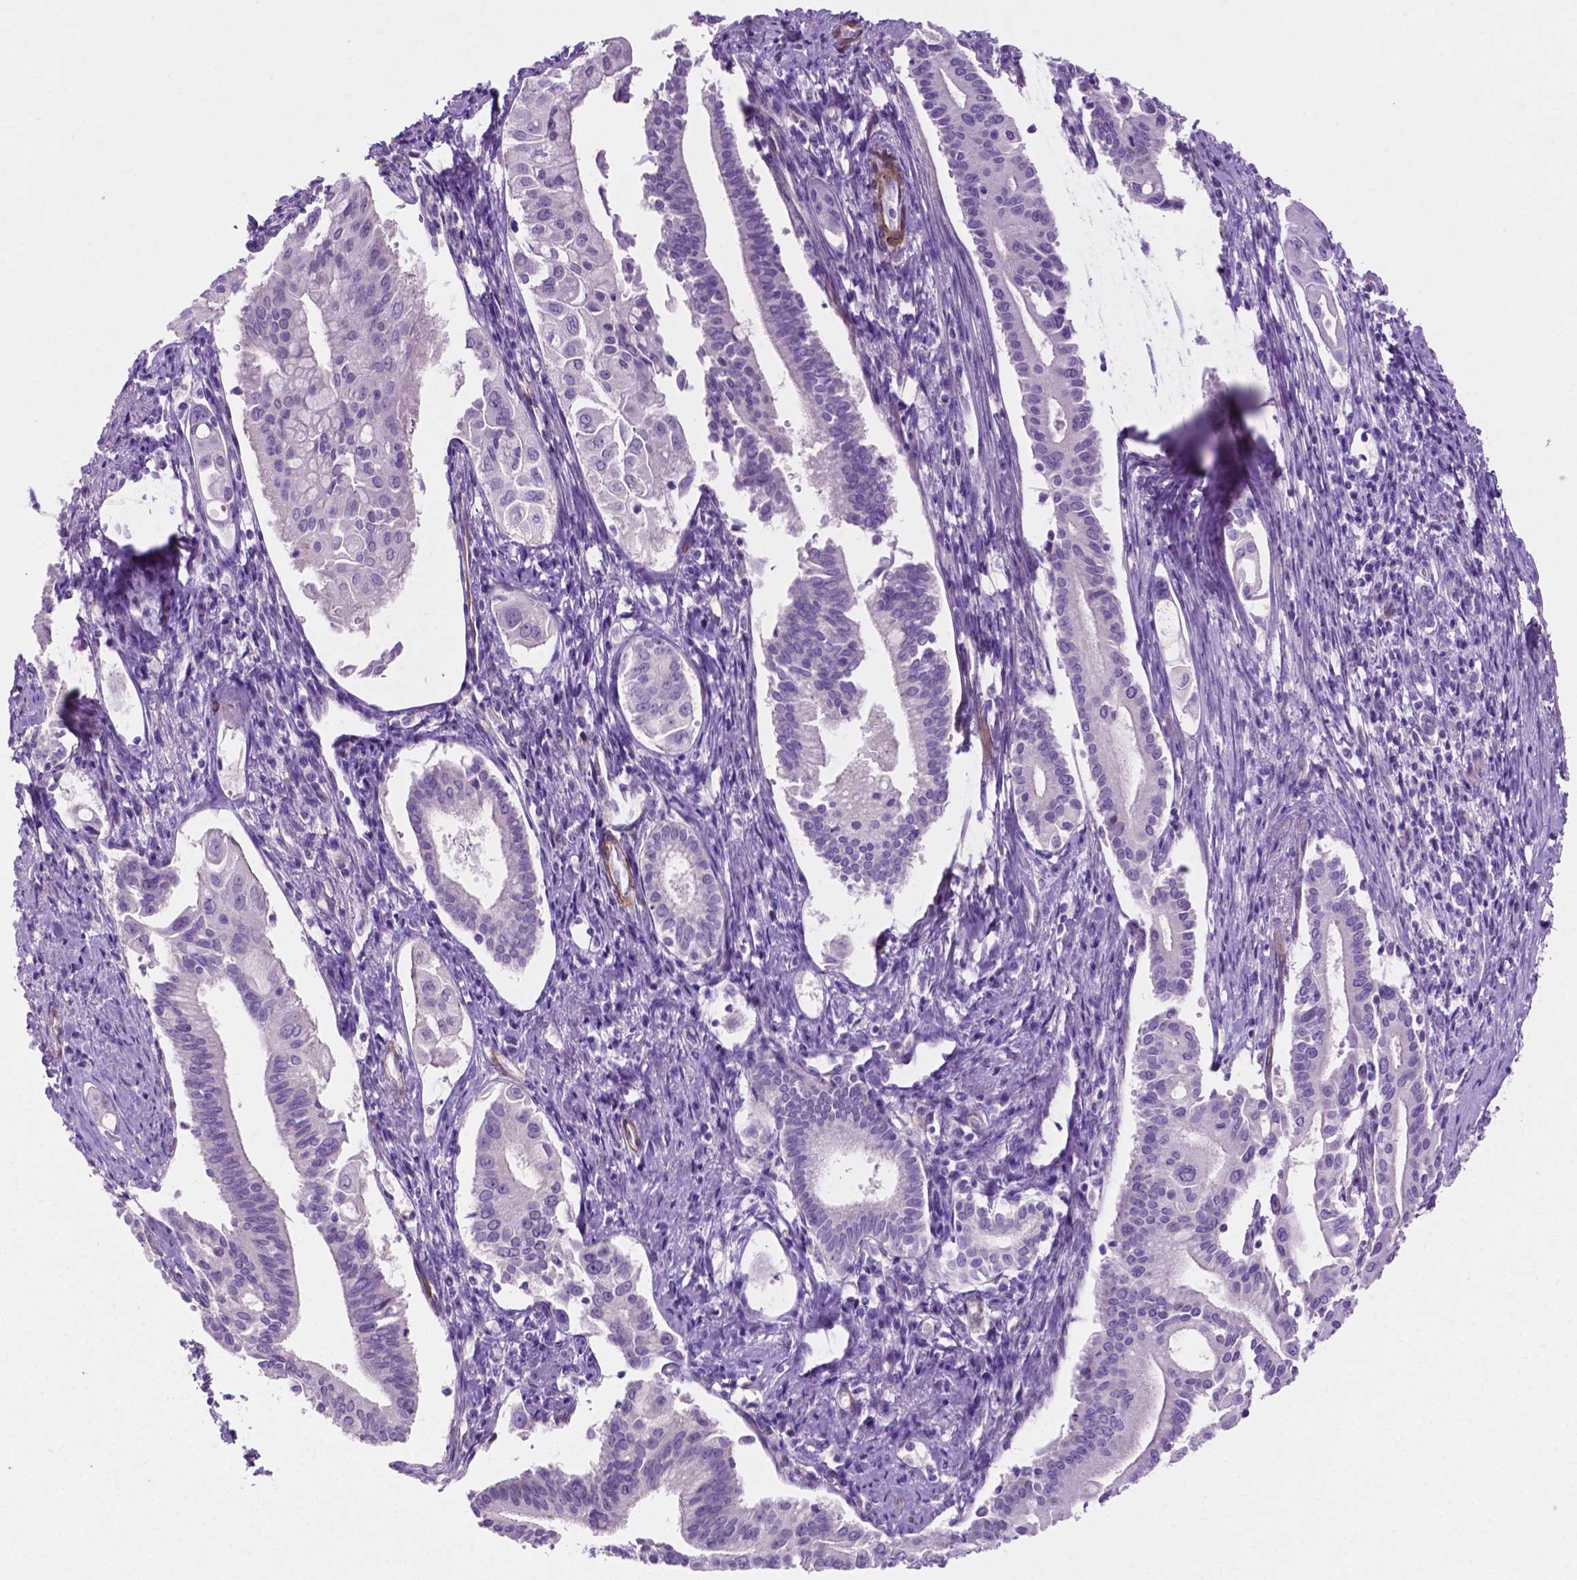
{"staining": {"intensity": "negative", "quantity": "none", "location": "none"}, "tissue": "pancreatic cancer", "cell_type": "Tumor cells", "image_type": "cancer", "snomed": [{"axis": "morphology", "description": "Adenocarcinoma, NOS"}, {"axis": "topography", "description": "Pancreas"}], "caption": "This is an immunohistochemistry (IHC) histopathology image of pancreatic adenocarcinoma. There is no positivity in tumor cells.", "gene": "ASPG", "patient": {"sex": "female", "age": 68}}